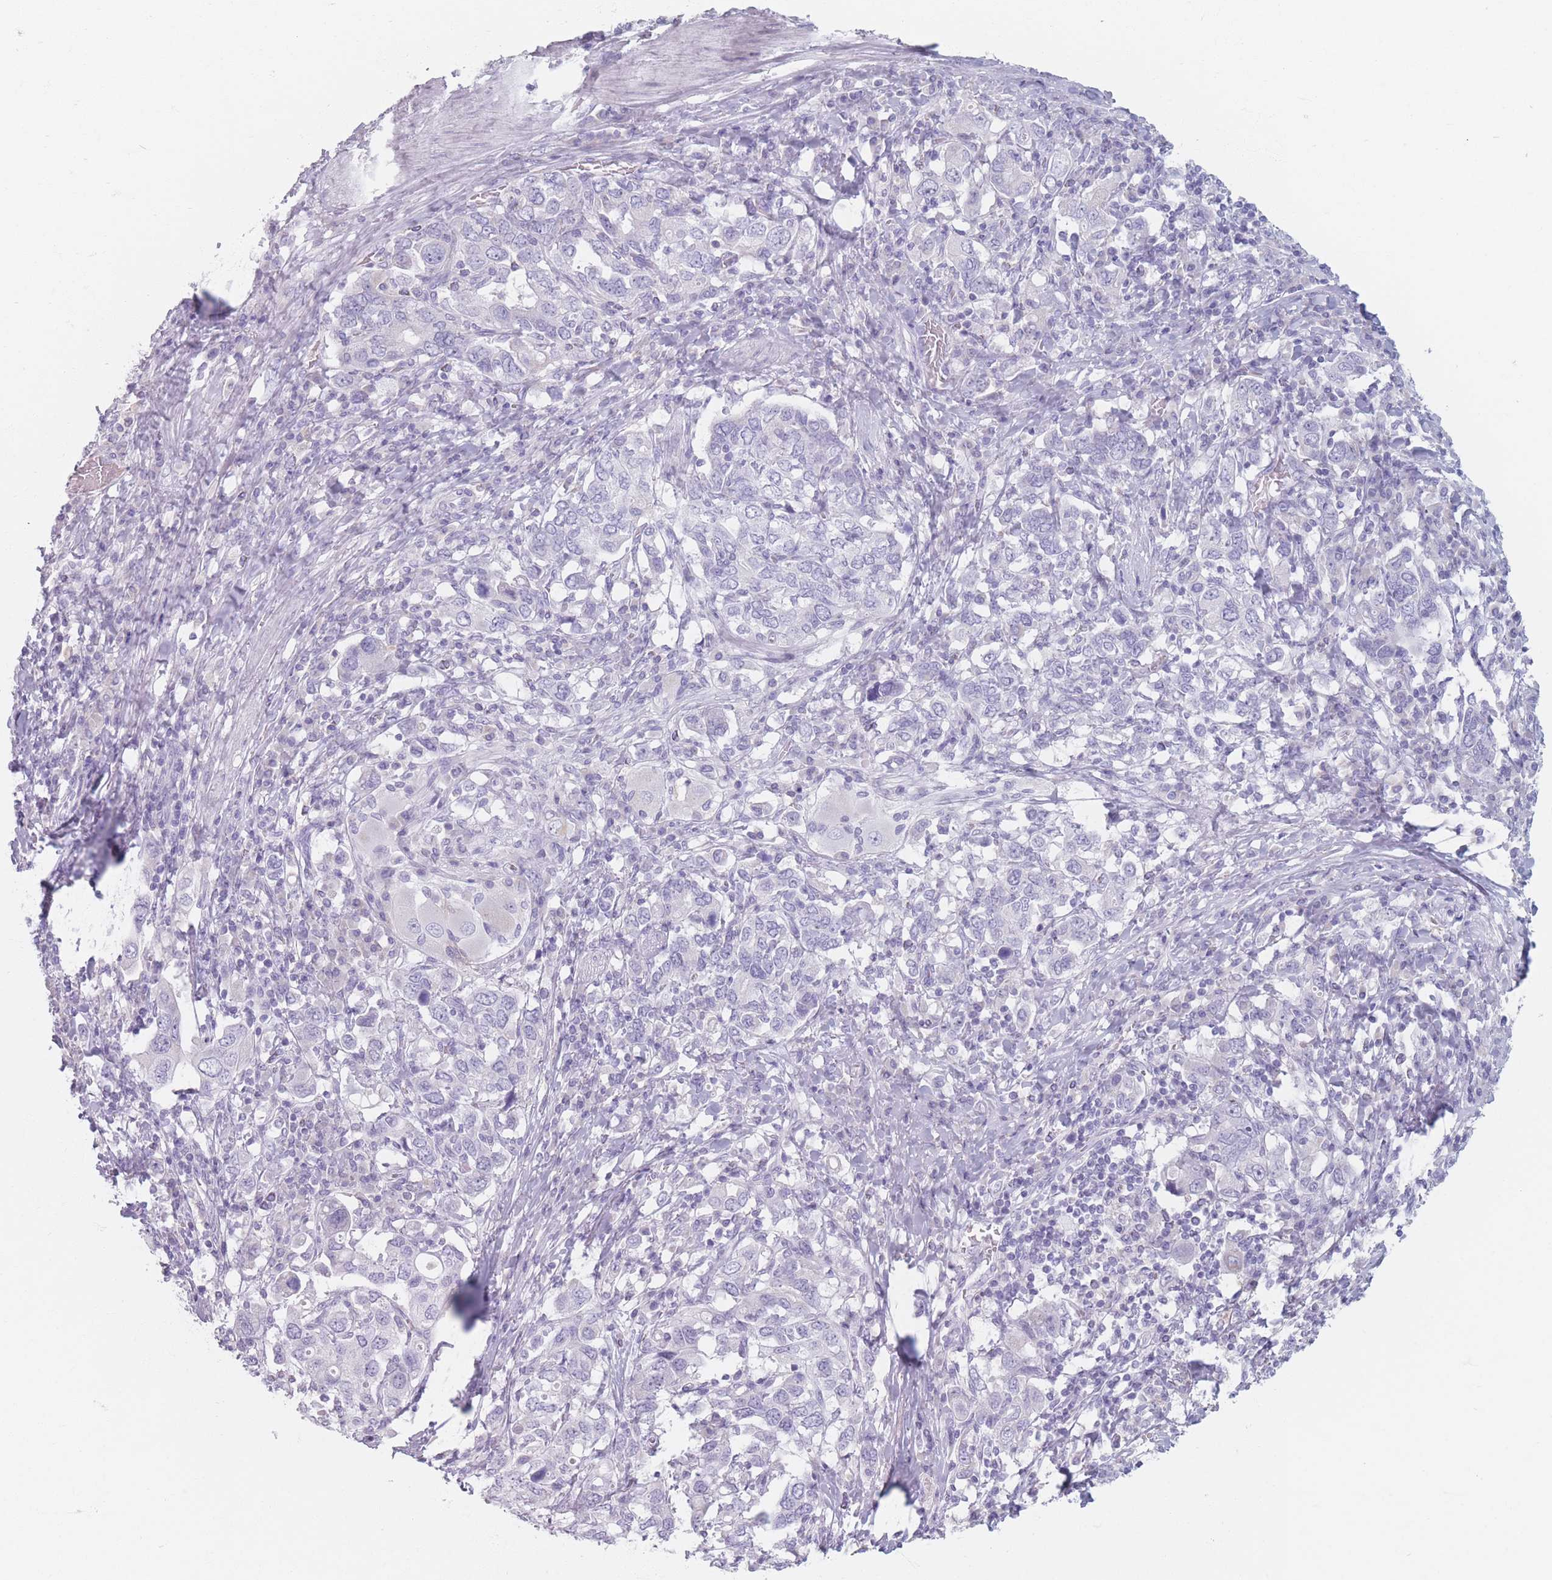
{"staining": {"intensity": "negative", "quantity": "none", "location": "none"}, "tissue": "stomach cancer", "cell_type": "Tumor cells", "image_type": "cancer", "snomed": [{"axis": "morphology", "description": "Adenocarcinoma, NOS"}, {"axis": "topography", "description": "Stomach, upper"}, {"axis": "topography", "description": "Stomach"}], "caption": "A histopathology image of adenocarcinoma (stomach) stained for a protein demonstrates no brown staining in tumor cells.", "gene": "PIGM", "patient": {"sex": "male", "age": 62}}